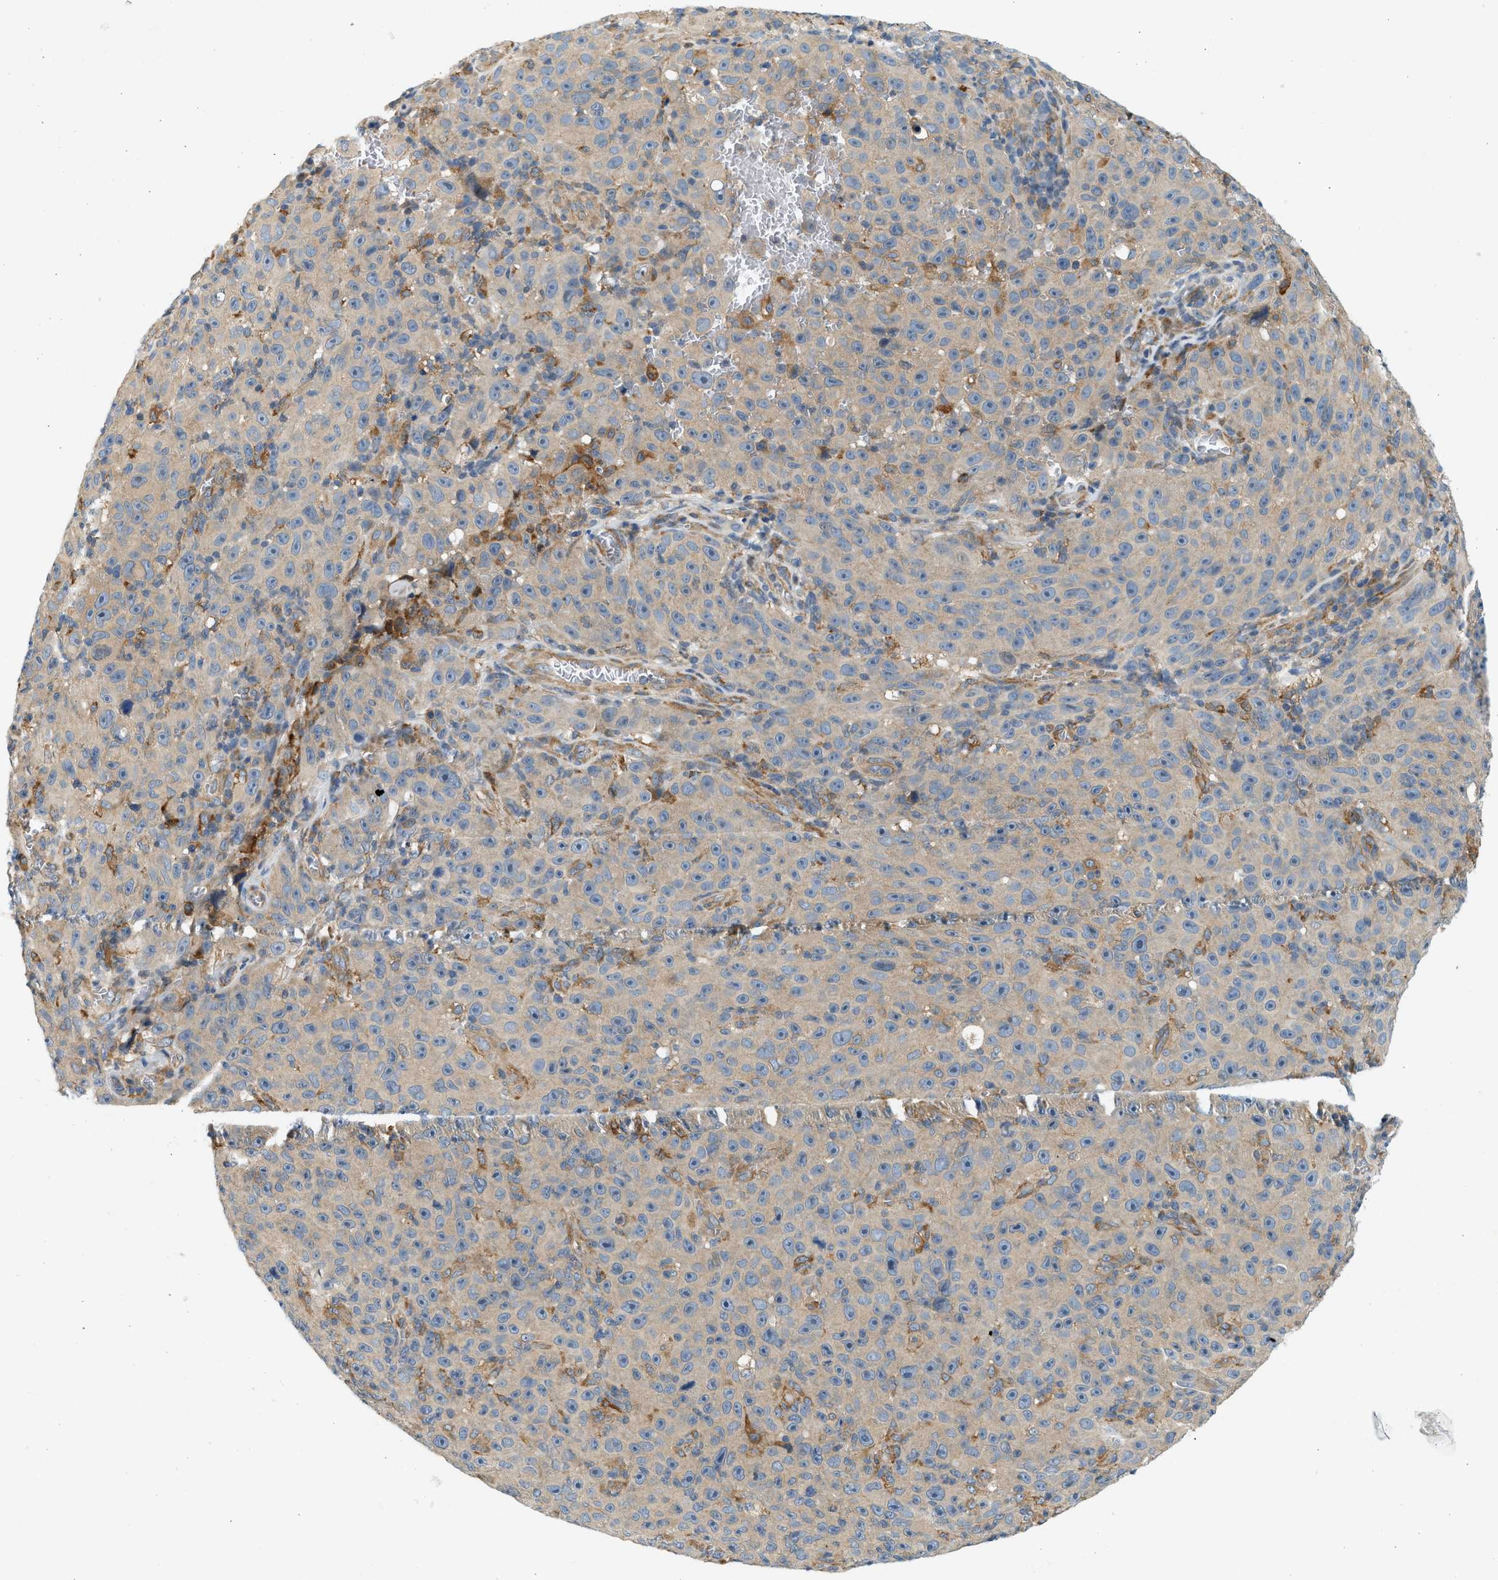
{"staining": {"intensity": "weak", "quantity": ">75%", "location": "cytoplasmic/membranous"}, "tissue": "melanoma", "cell_type": "Tumor cells", "image_type": "cancer", "snomed": [{"axis": "morphology", "description": "Malignant melanoma, NOS"}, {"axis": "topography", "description": "Skin"}], "caption": "The histopathology image displays staining of melanoma, revealing weak cytoplasmic/membranous protein staining (brown color) within tumor cells.", "gene": "KDELR2", "patient": {"sex": "female", "age": 82}}